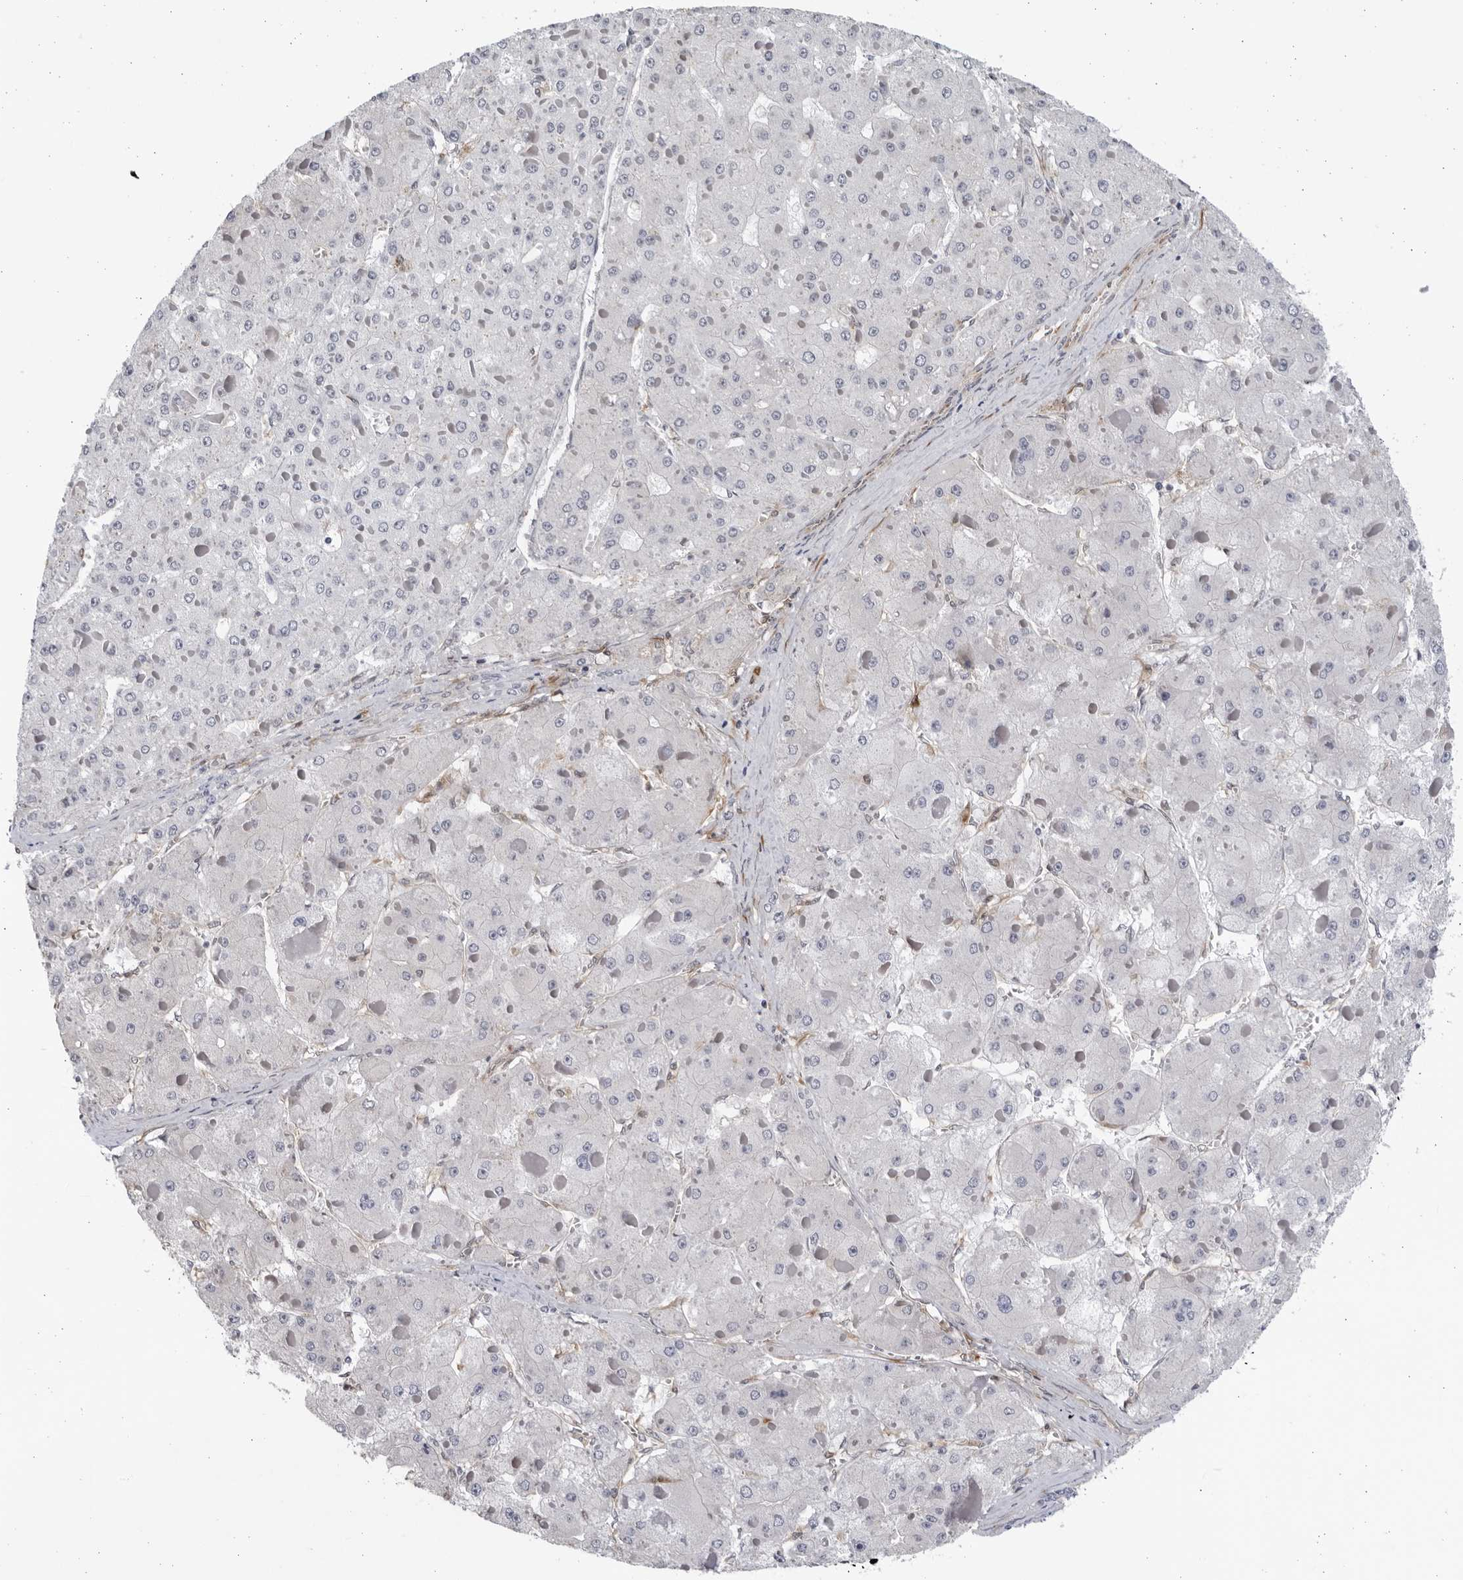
{"staining": {"intensity": "negative", "quantity": "none", "location": "none"}, "tissue": "liver cancer", "cell_type": "Tumor cells", "image_type": "cancer", "snomed": [{"axis": "morphology", "description": "Carcinoma, Hepatocellular, NOS"}, {"axis": "topography", "description": "Liver"}], "caption": "Tumor cells are negative for brown protein staining in liver cancer.", "gene": "BMP2K", "patient": {"sex": "female", "age": 73}}